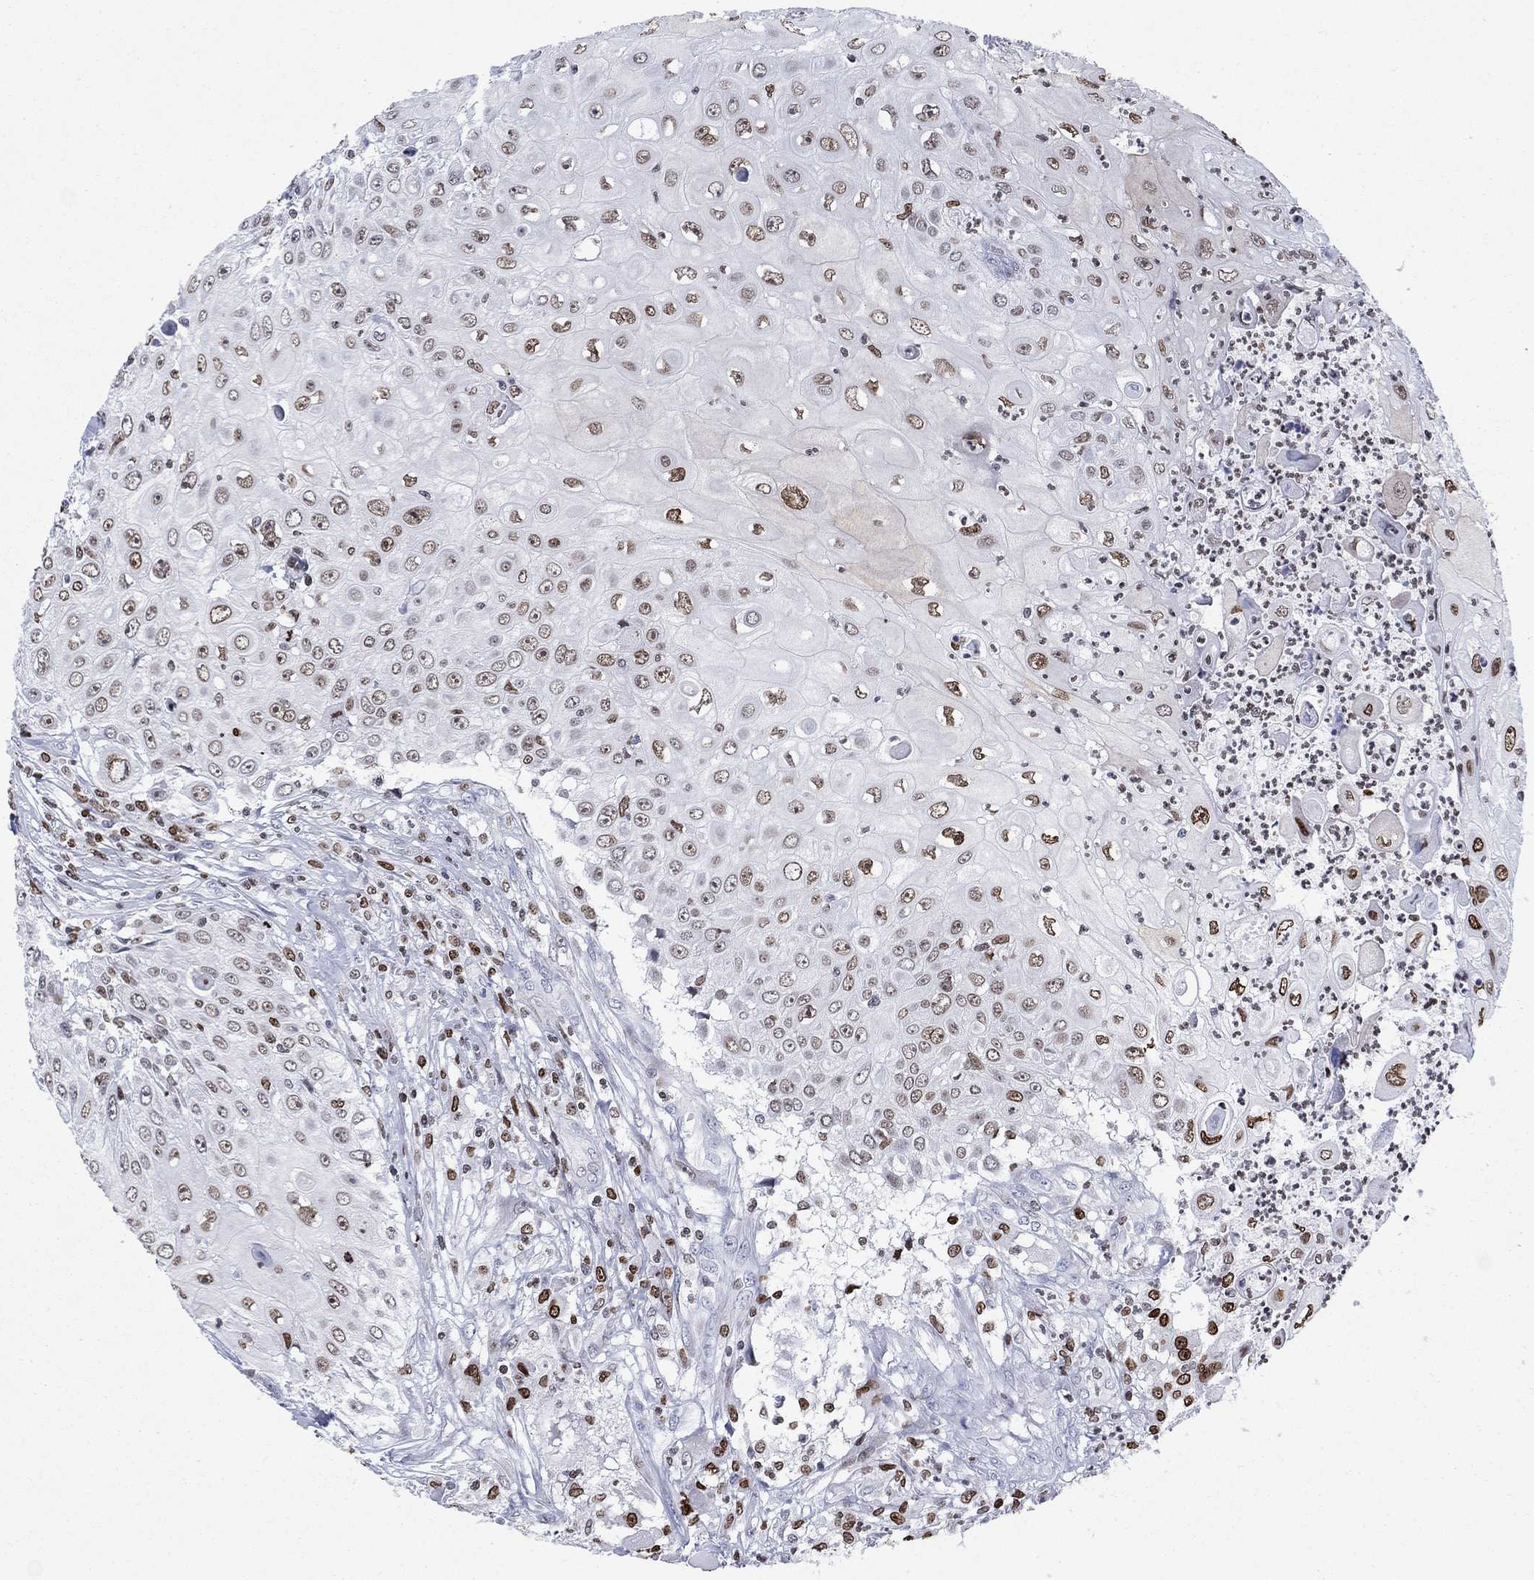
{"staining": {"intensity": "weak", "quantity": "25%-75%", "location": "nuclear"}, "tissue": "urothelial cancer", "cell_type": "Tumor cells", "image_type": "cancer", "snomed": [{"axis": "morphology", "description": "Urothelial carcinoma, High grade"}, {"axis": "topography", "description": "Urinary bladder"}], "caption": "A high-resolution histopathology image shows IHC staining of urothelial cancer, which demonstrates weak nuclear staining in approximately 25%-75% of tumor cells.", "gene": "HMGA1", "patient": {"sex": "female", "age": 79}}